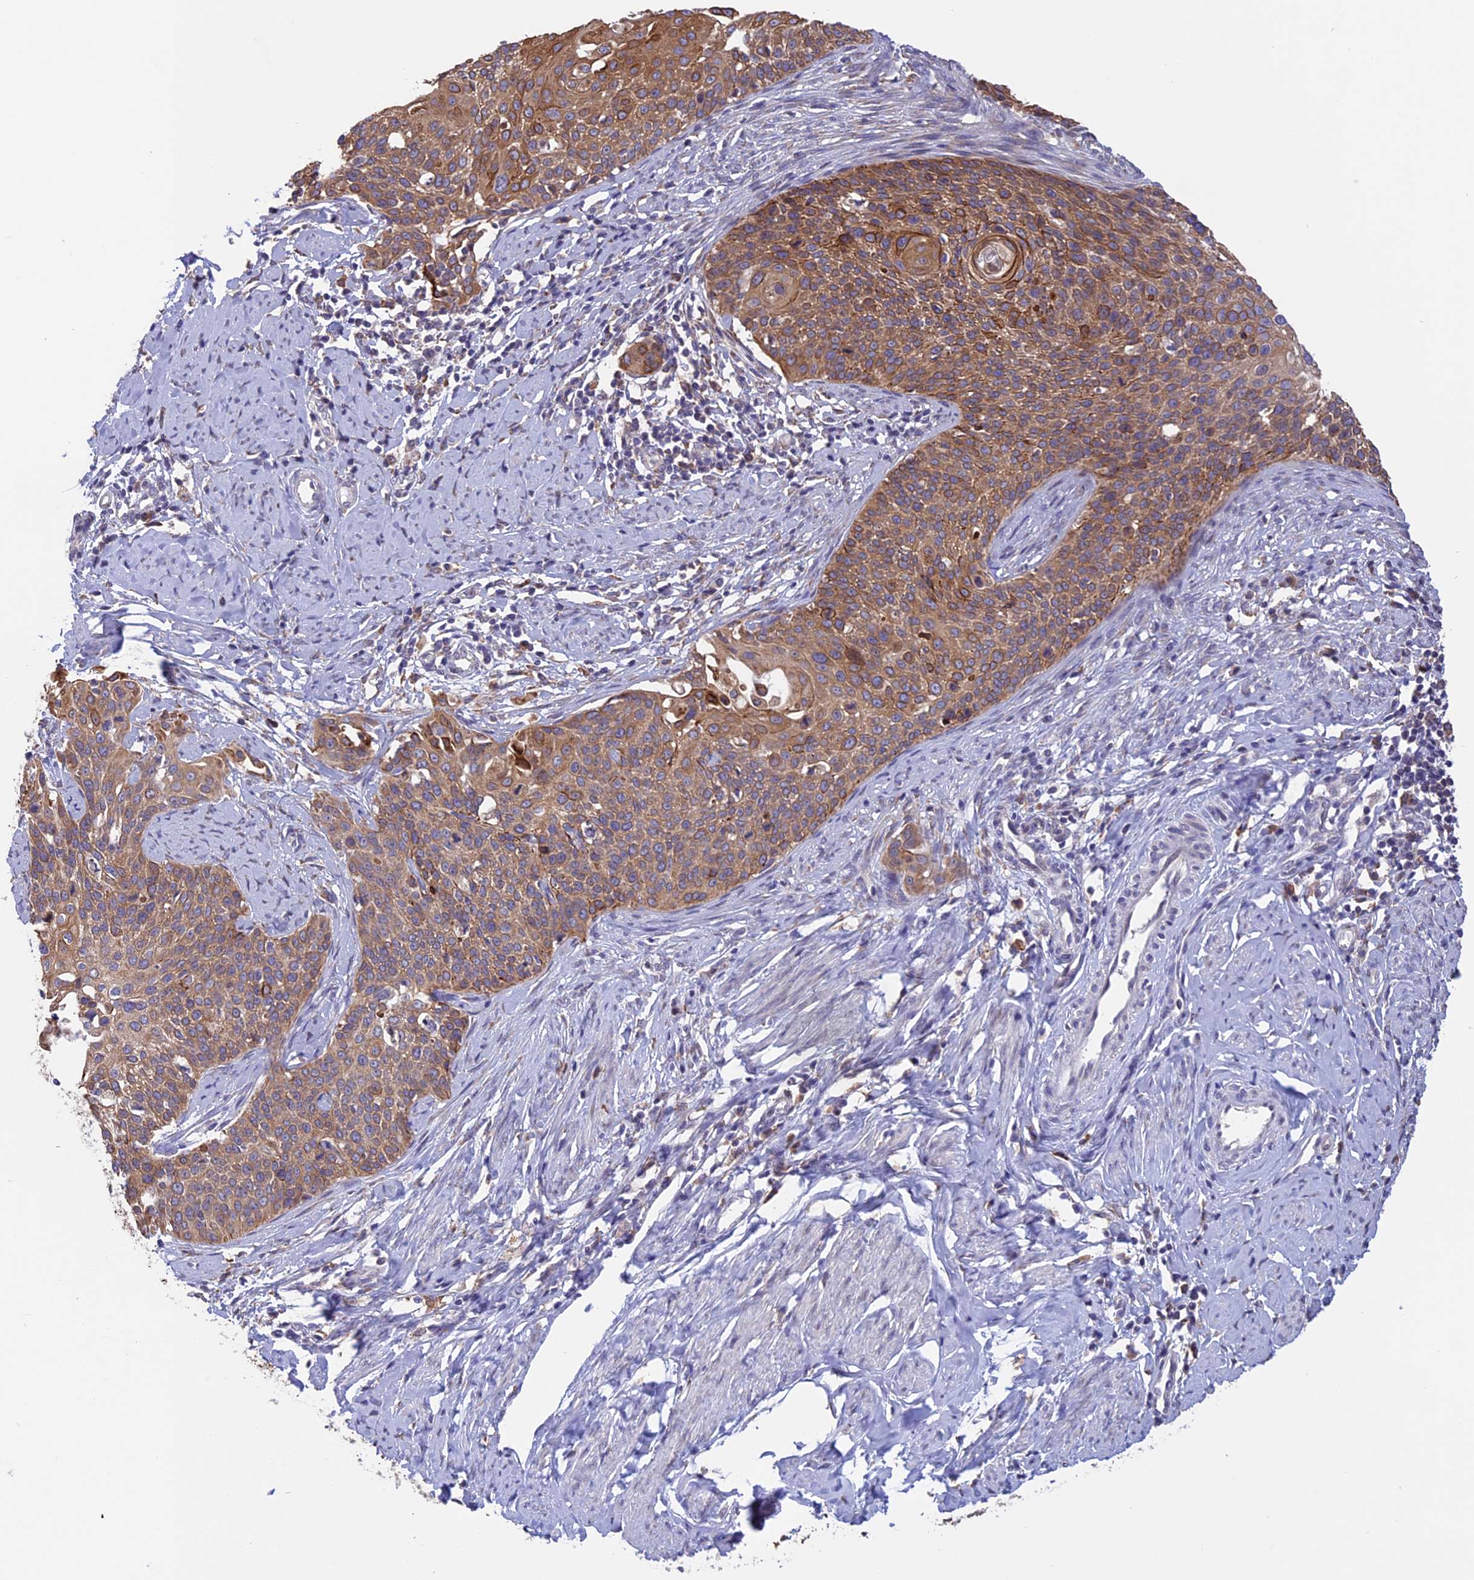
{"staining": {"intensity": "moderate", "quantity": ">75%", "location": "cytoplasmic/membranous"}, "tissue": "cervical cancer", "cell_type": "Tumor cells", "image_type": "cancer", "snomed": [{"axis": "morphology", "description": "Squamous cell carcinoma, NOS"}, {"axis": "topography", "description": "Cervix"}], "caption": "This is a micrograph of immunohistochemistry staining of cervical cancer (squamous cell carcinoma), which shows moderate expression in the cytoplasmic/membranous of tumor cells.", "gene": "DMRTA2", "patient": {"sex": "female", "age": 44}}